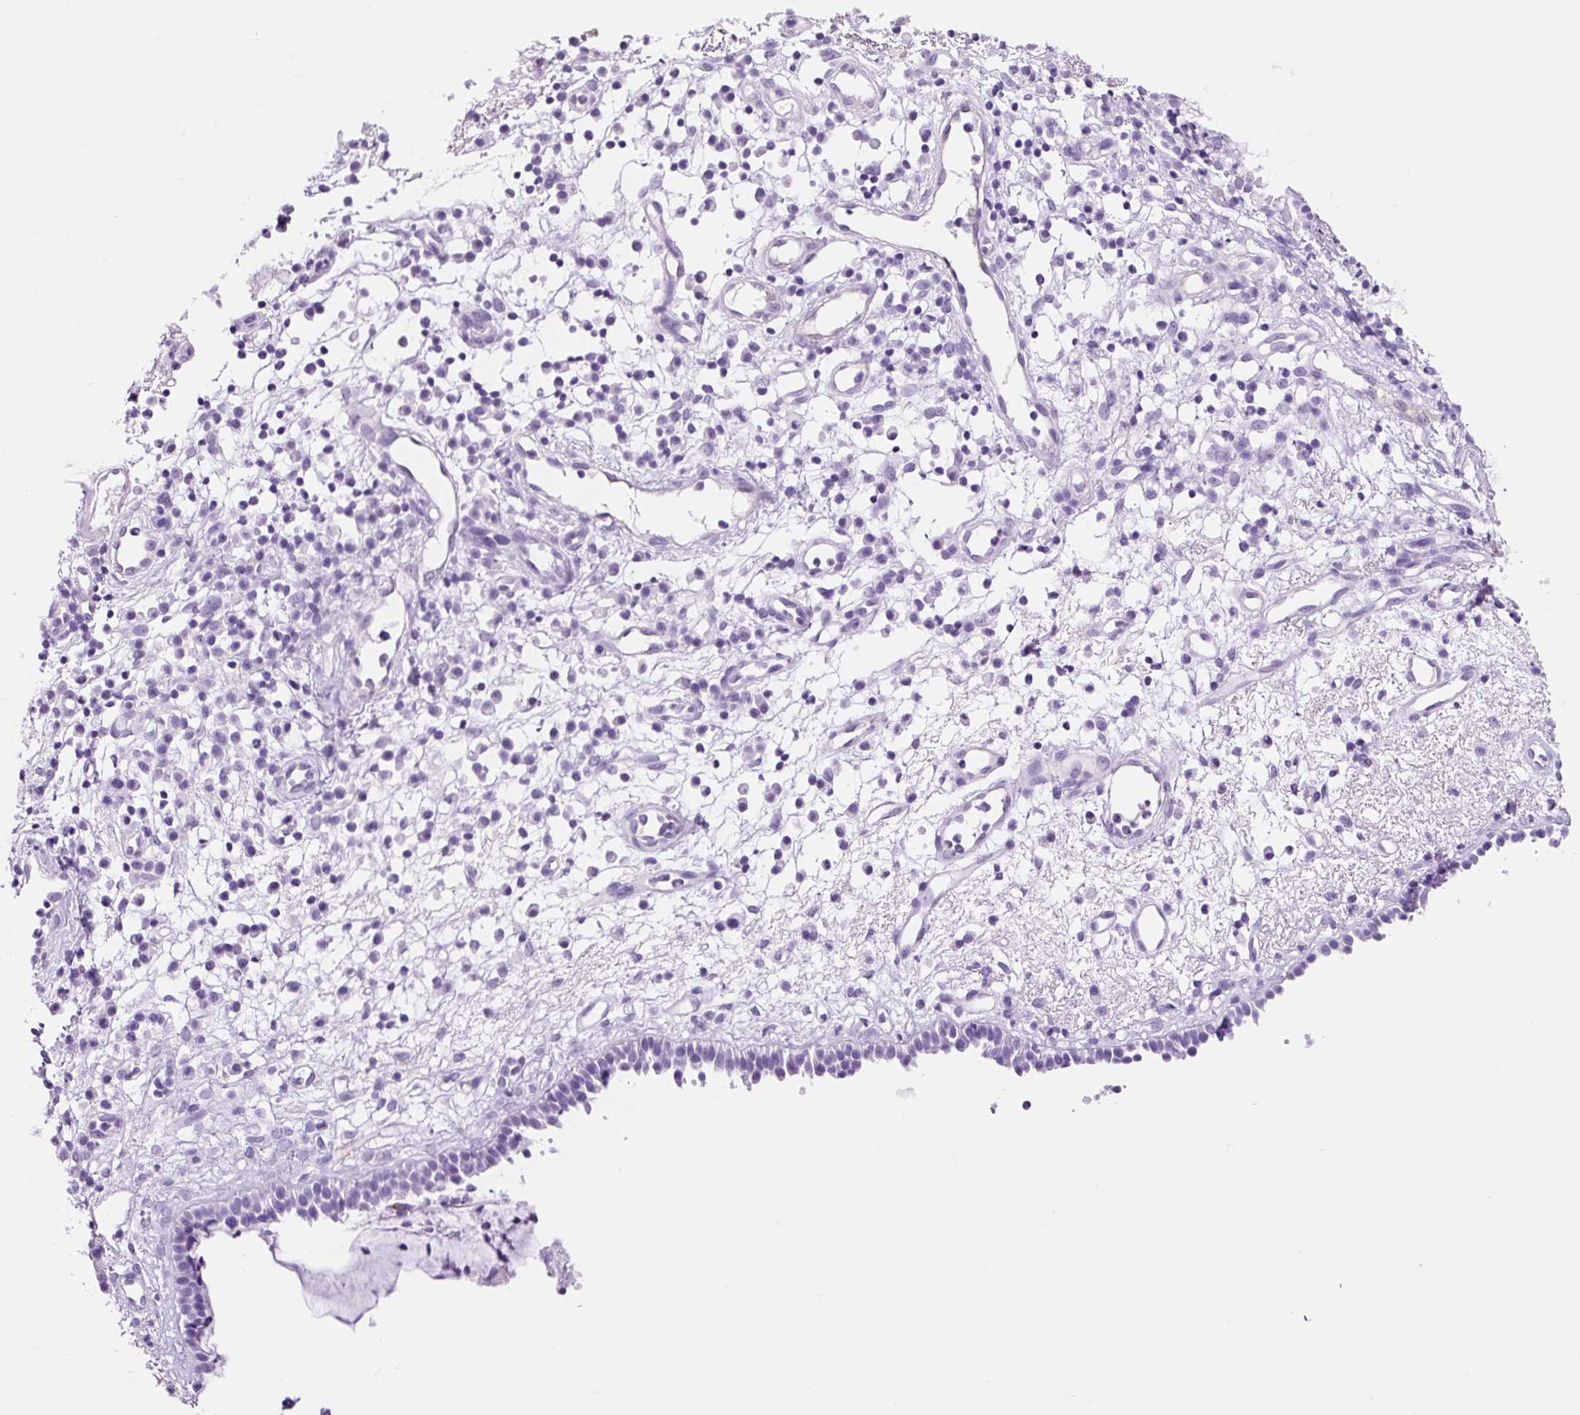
{"staining": {"intensity": "negative", "quantity": "none", "location": "none"}, "tissue": "nasopharynx", "cell_type": "Respiratory epithelial cells", "image_type": "normal", "snomed": [{"axis": "morphology", "description": "Normal tissue, NOS"}, {"axis": "topography", "description": "Nasopharynx"}], "caption": "Image shows no protein expression in respiratory epithelial cells of normal nasopharynx.", "gene": "ADSS1", "patient": {"sex": "male", "age": 21}}